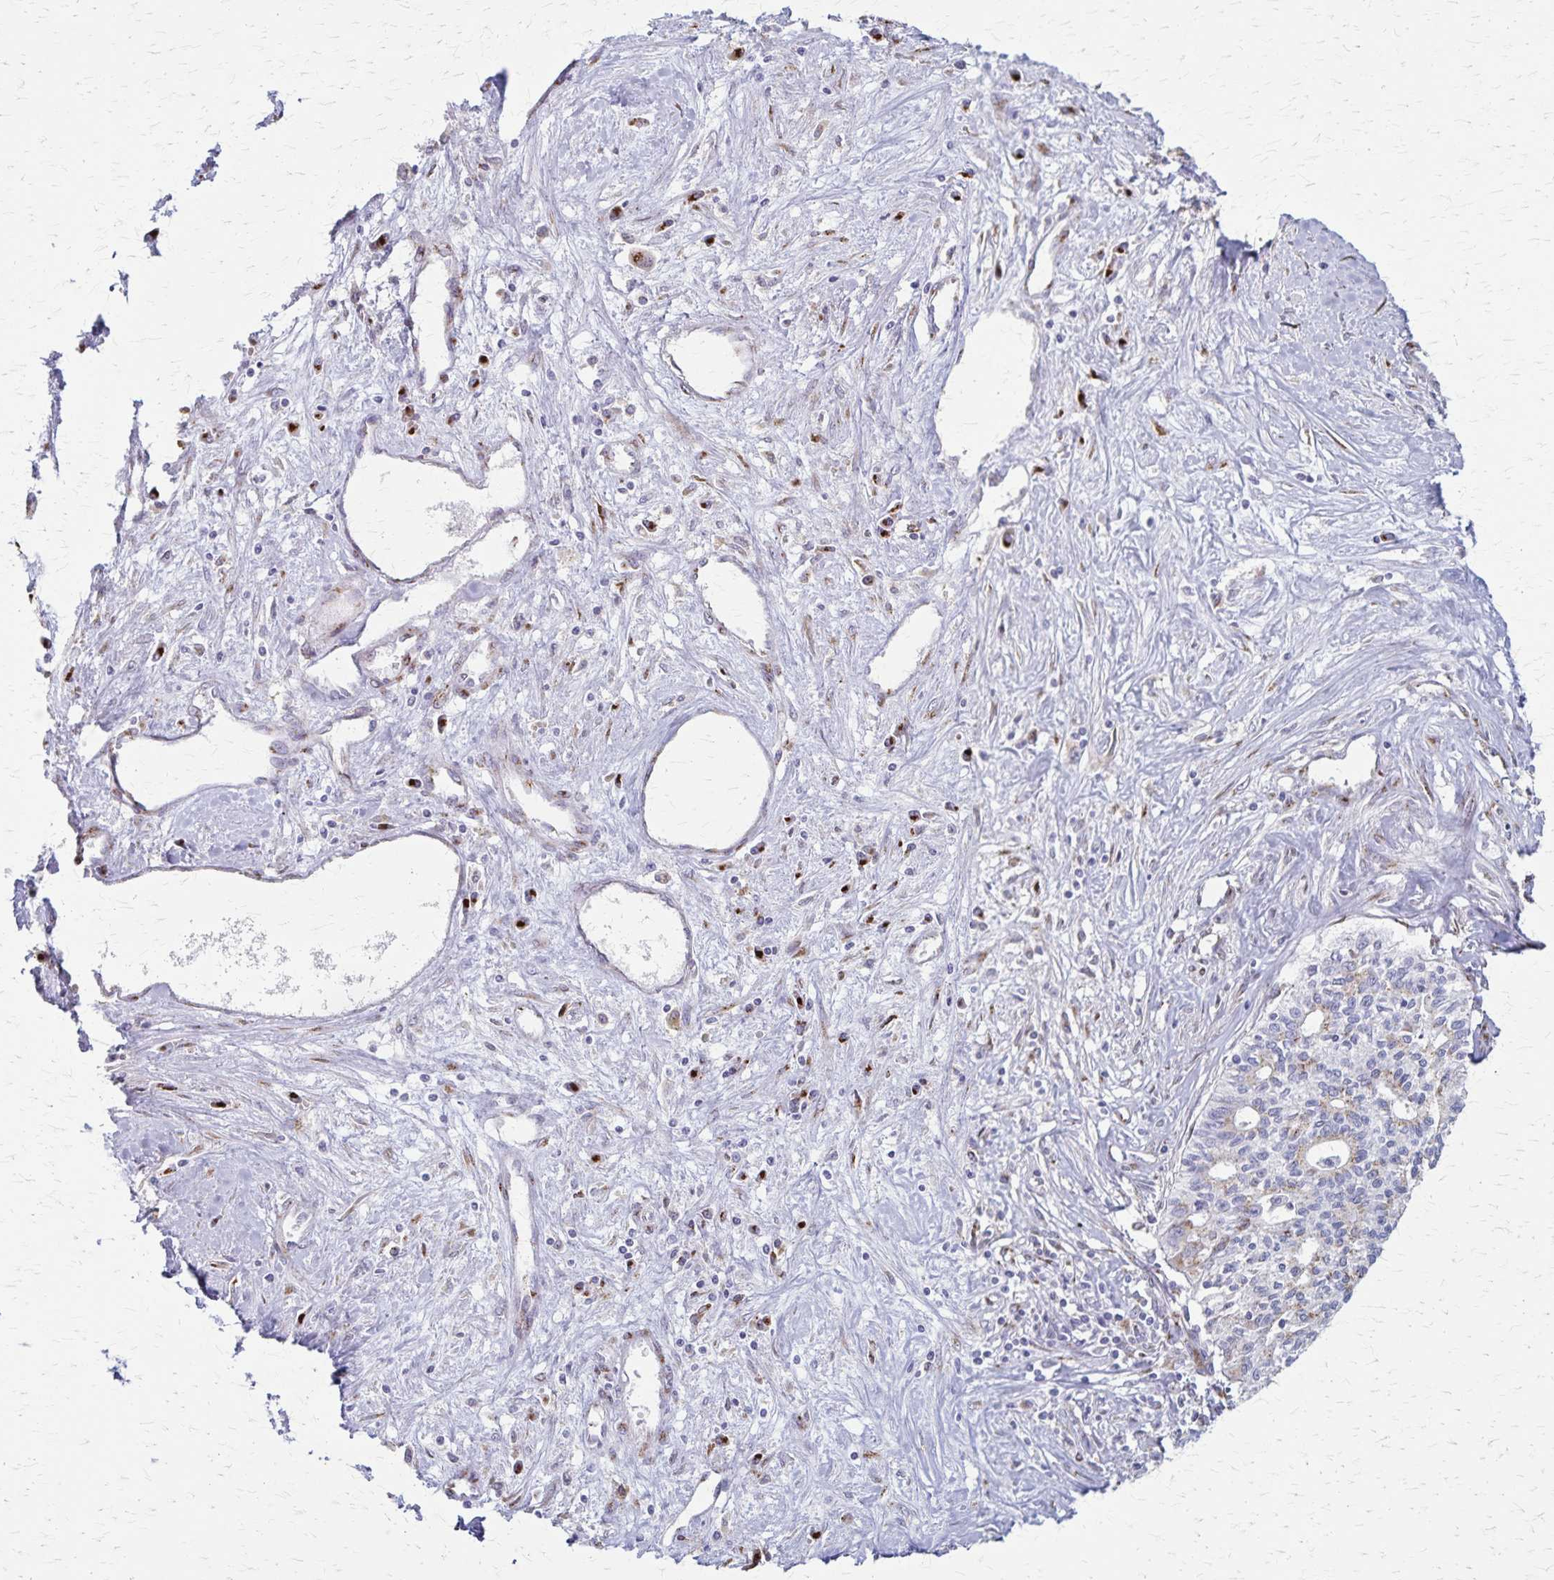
{"staining": {"intensity": "weak", "quantity": "<25%", "location": "cytoplasmic/membranous"}, "tissue": "liver cancer", "cell_type": "Tumor cells", "image_type": "cancer", "snomed": [{"axis": "morphology", "description": "Cholangiocarcinoma"}, {"axis": "topography", "description": "Liver"}], "caption": "Tumor cells are negative for protein expression in human liver cholangiocarcinoma.", "gene": "MCFD2", "patient": {"sex": "female", "age": 61}}